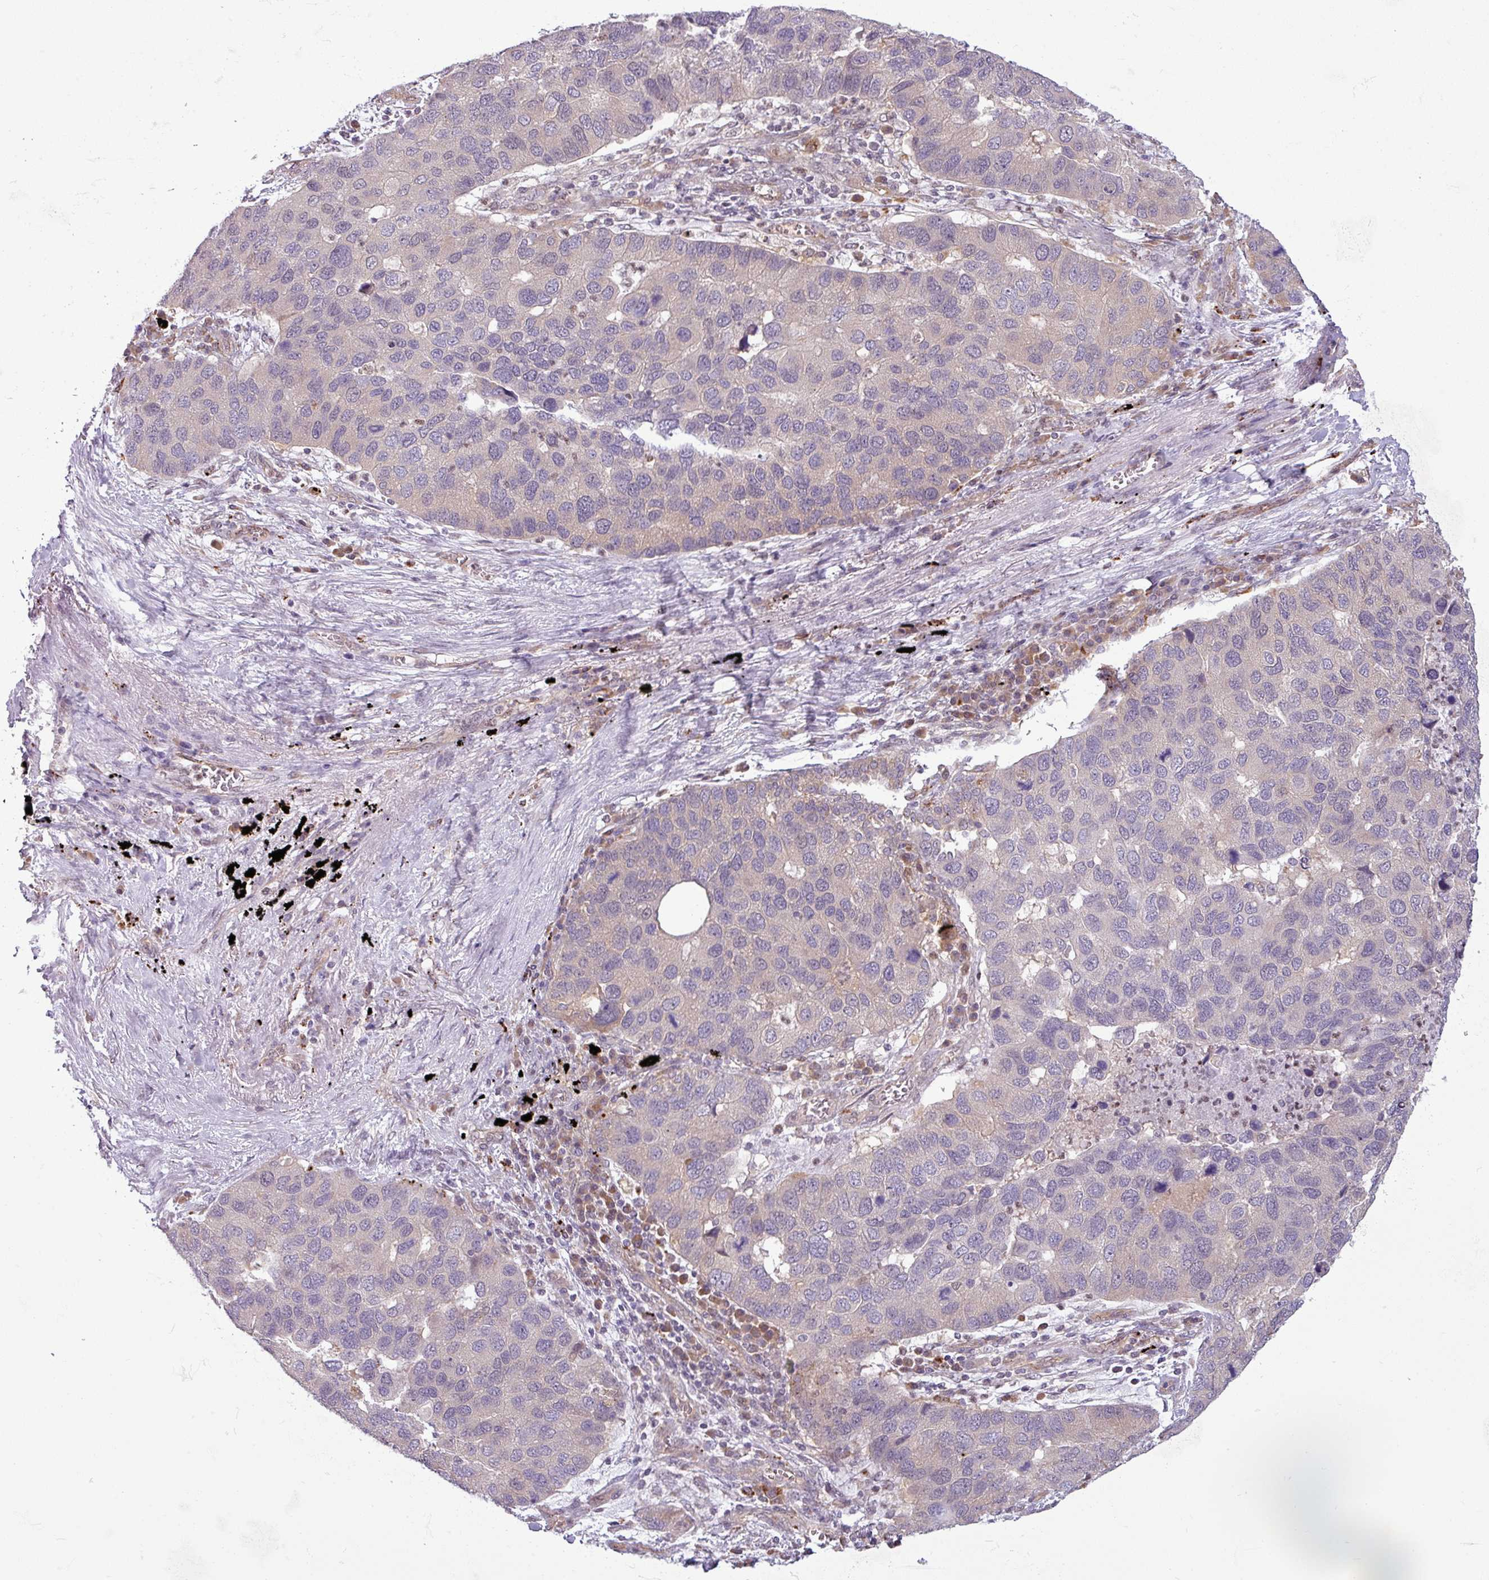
{"staining": {"intensity": "weak", "quantity": "<25%", "location": "cytoplasmic/membranous"}, "tissue": "lung cancer", "cell_type": "Tumor cells", "image_type": "cancer", "snomed": [{"axis": "morphology", "description": "Aneuploidy"}, {"axis": "morphology", "description": "Adenocarcinoma, NOS"}, {"axis": "topography", "description": "Lymph node"}, {"axis": "topography", "description": "Lung"}], "caption": "Tumor cells are negative for brown protein staining in lung adenocarcinoma.", "gene": "CCDC144A", "patient": {"sex": "female", "age": 74}}